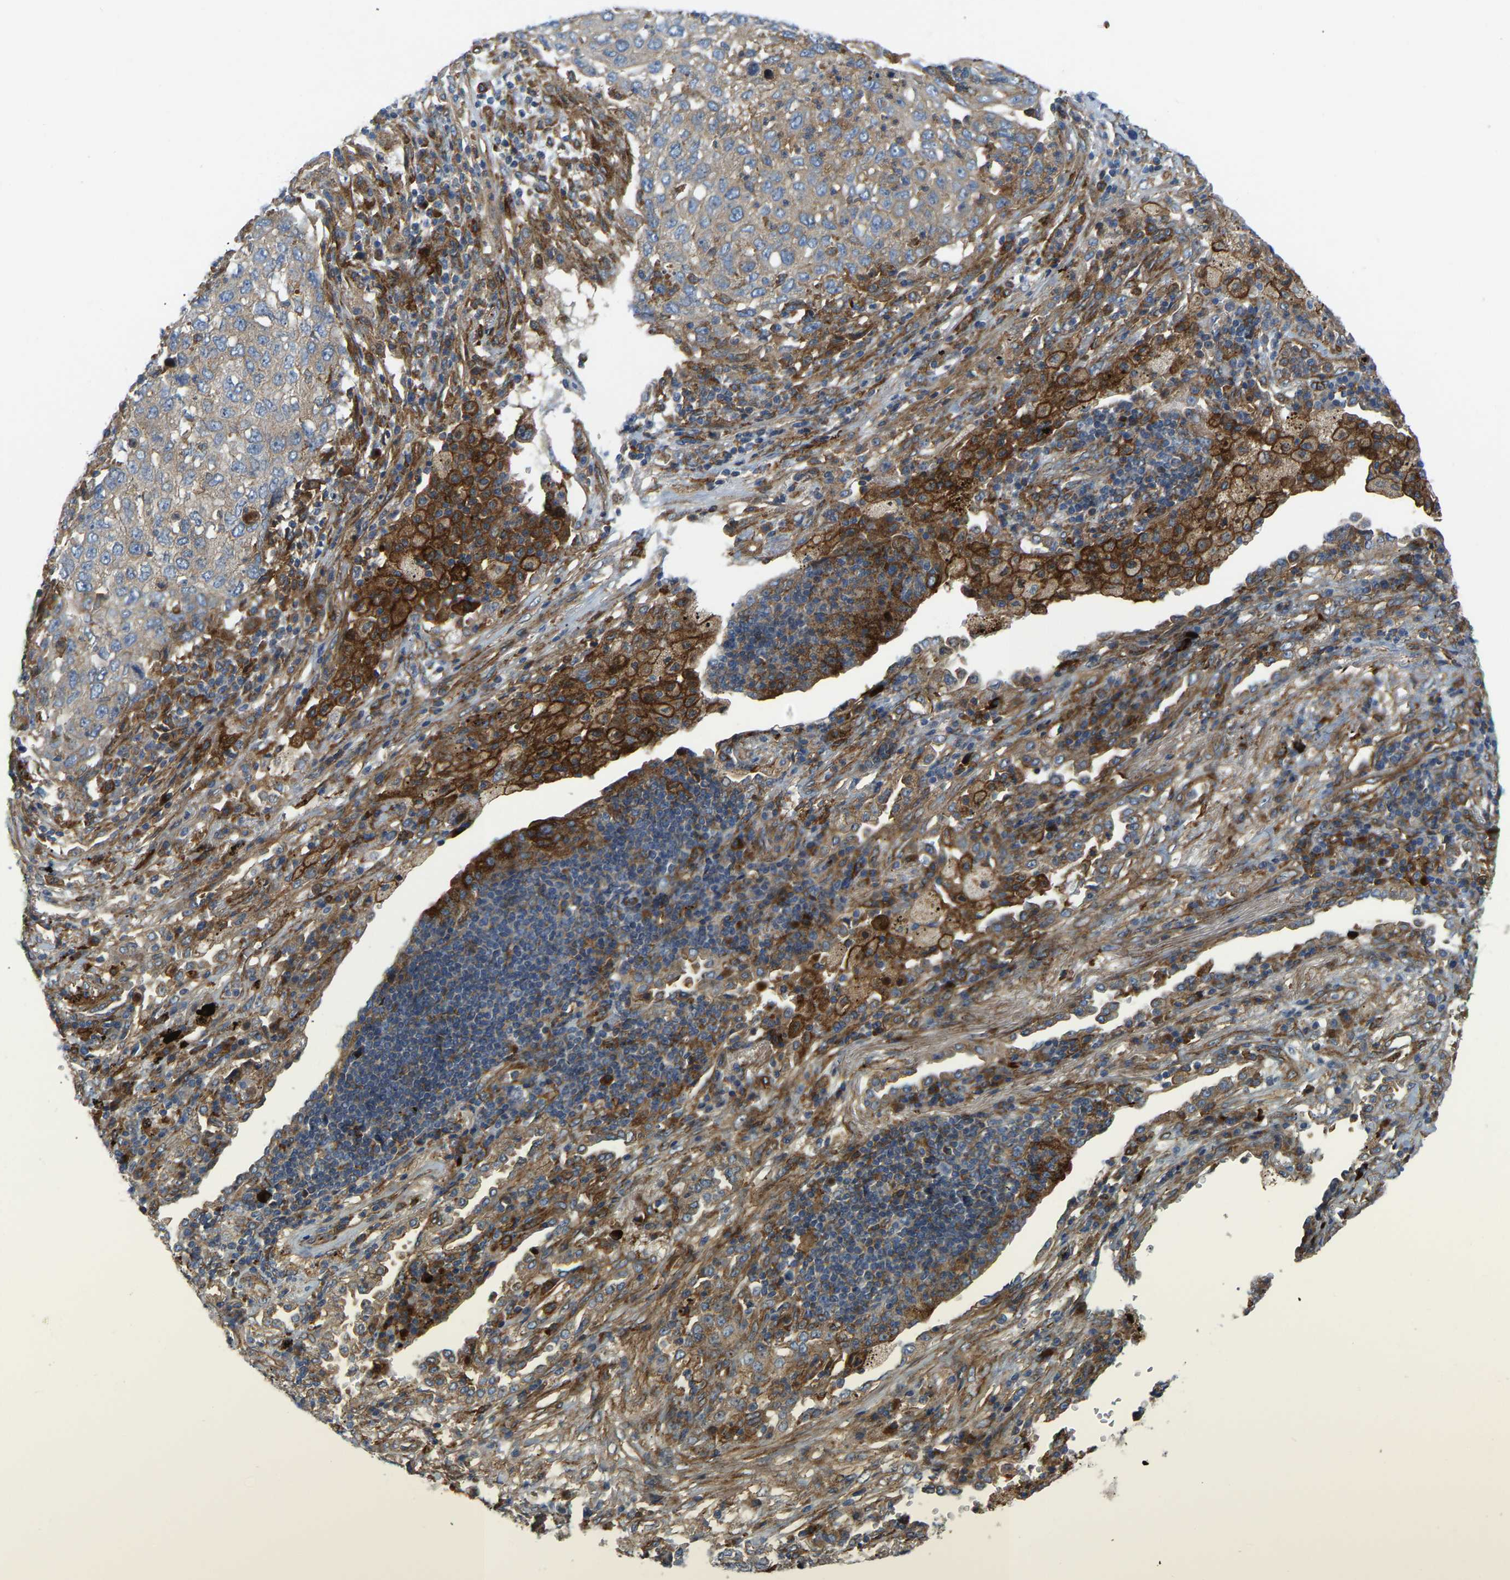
{"staining": {"intensity": "weak", "quantity": ">75%", "location": "cytoplasmic/membranous"}, "tissue": "lung cancer", "cell_type": "Tumor cells", "image_type": "cancer", "snomed": [{"axis": "morphology", "description": "Squamous cell carcinoma, NOS"}, {"axis": "topography", "description": "Lung"}], "caption": "Lung cancer (squamous cell carcinoma) was stained to show a protein in brown. There is low levels of weak cytoplasmic/membranous expression in approximately >75% of tumor cells.", "gene": "PICALM", "patient": {"sex": "female", "age": 63}}